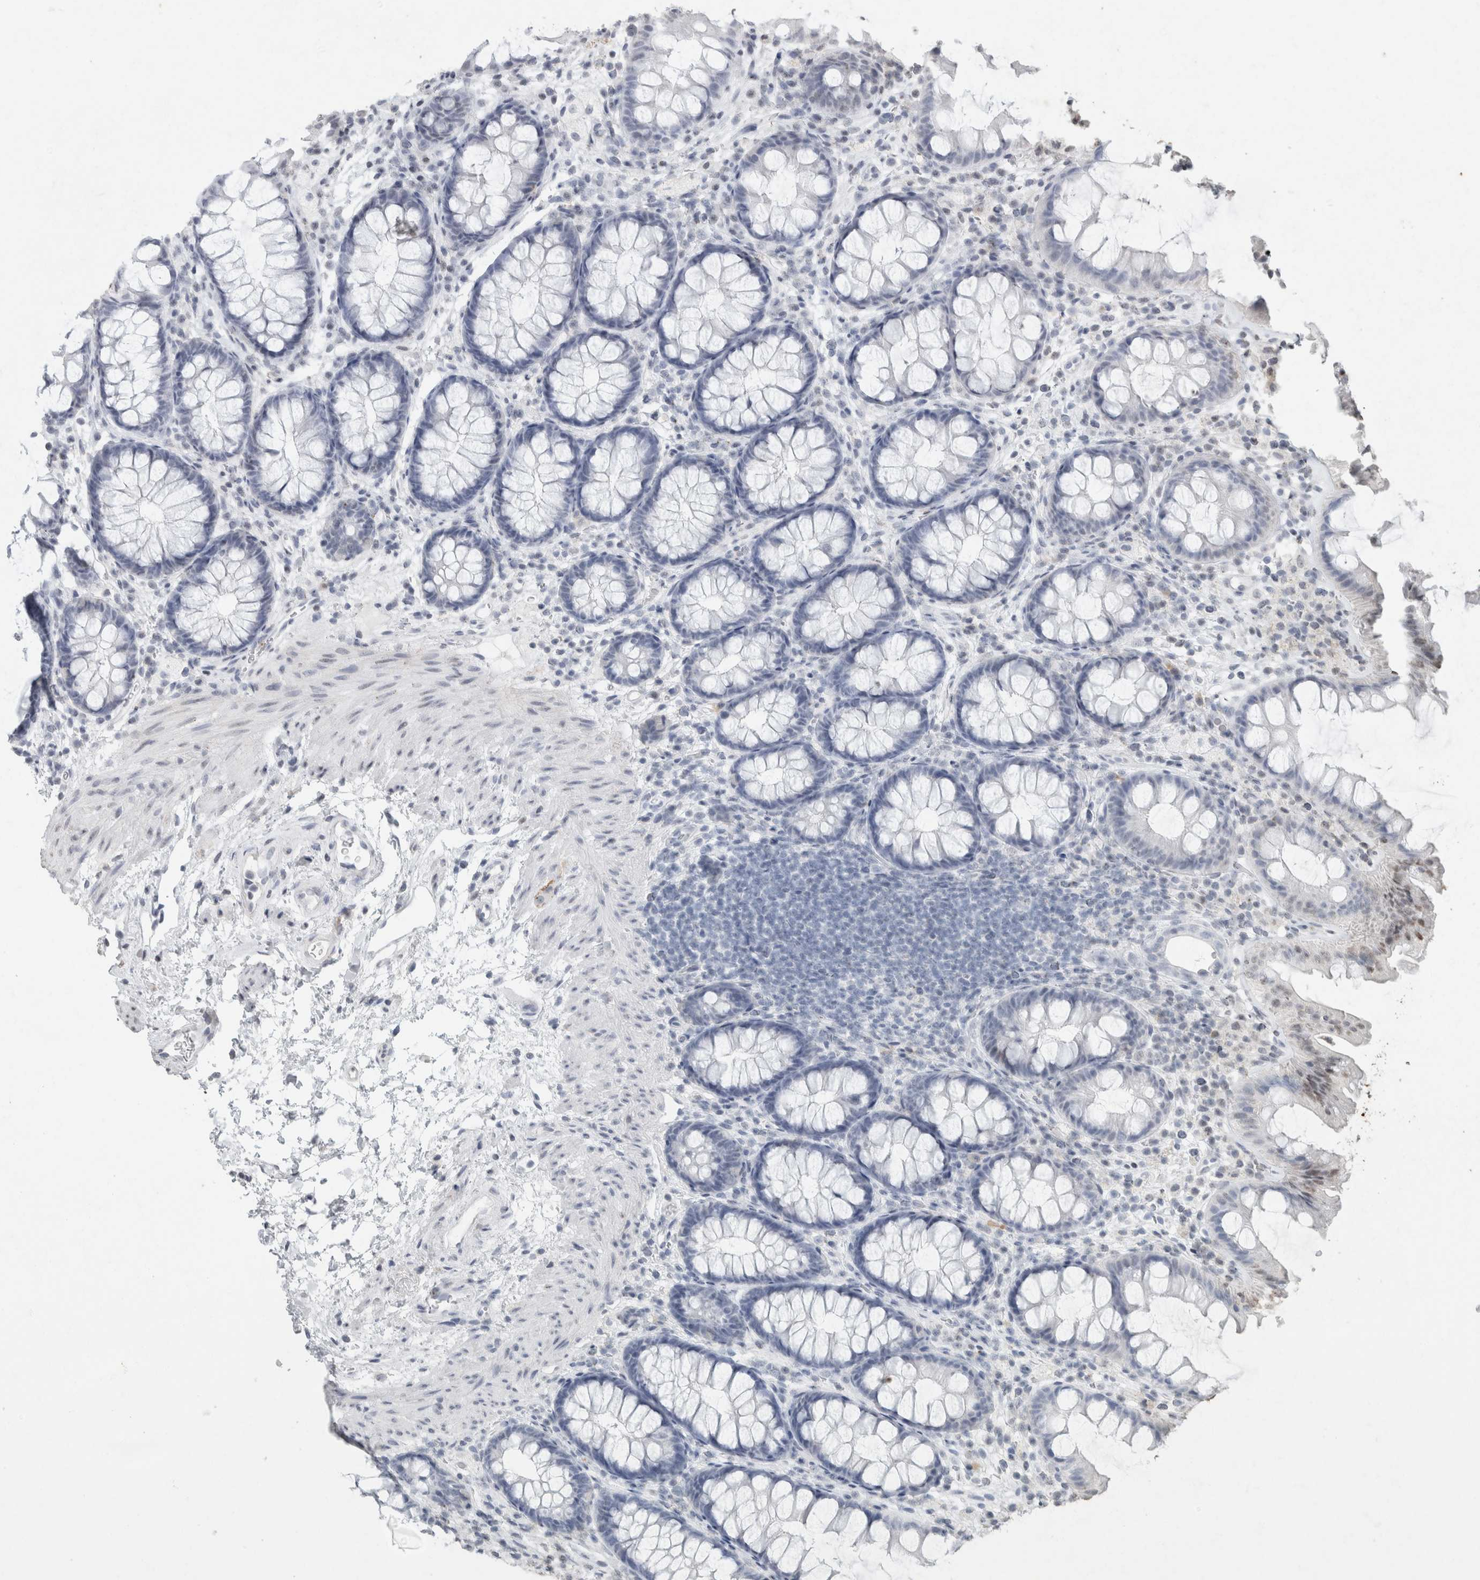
{"staining": {"intensity": "negative", "quantity": "none", "location": "none"}, "tissue": "colon", "cell_type": "Endothelial cells", "image_type": "normal", "snomed": [{"axis": "morphology", "description": "Normal tissue, NOS"}, {"axis": "topography", "description": "Colon"}], "caption": "The immunohistochemistry (IHC) photomicrograph has no significant expression in endothelial cells of colon.", "gene": "CNTN1", "patient": {"sex": "female", "age": 62}}